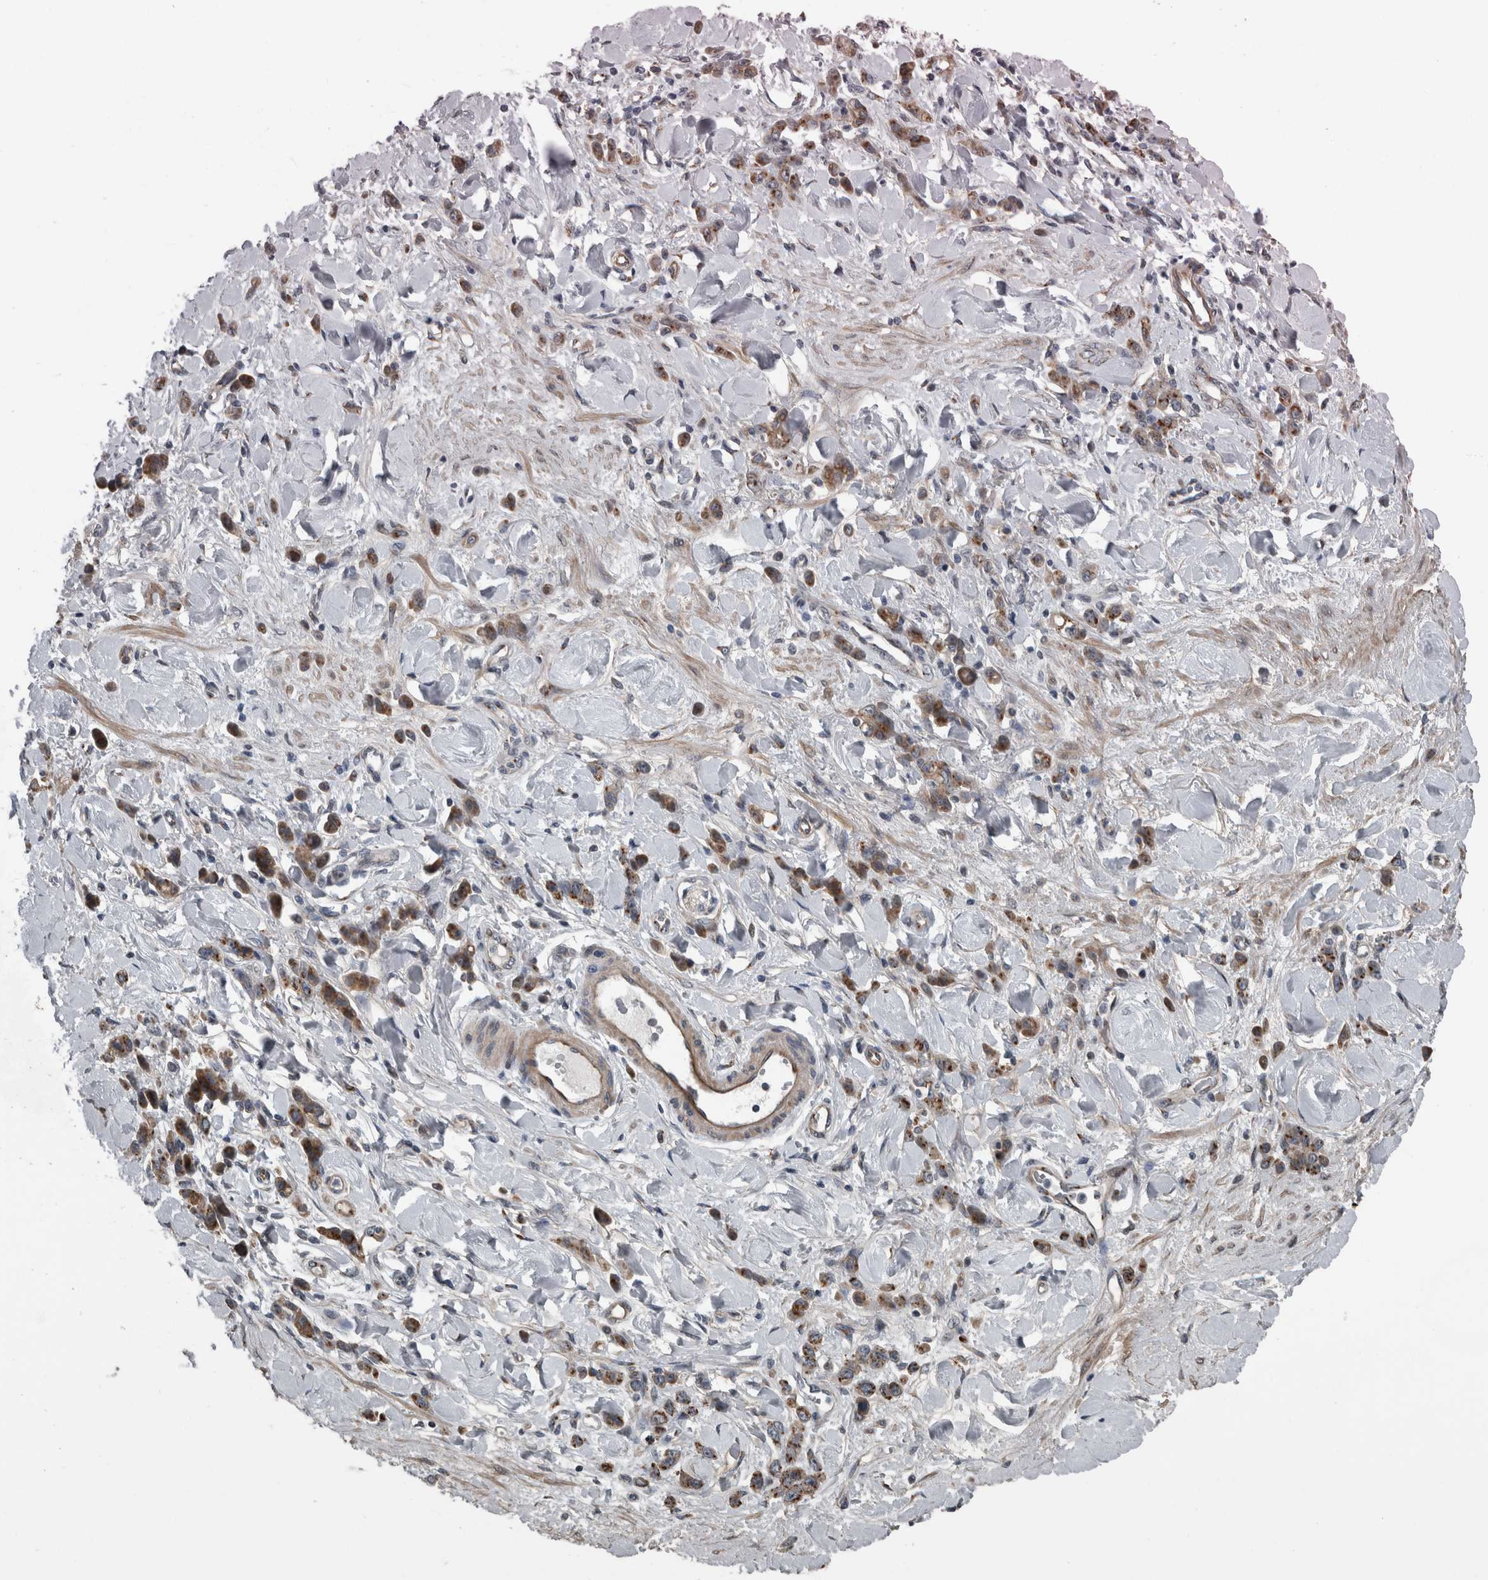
{"staining": {"intensity": "strong", "quantity": "25%-75%", "location": "cytoplasmic/membranous"}, "tissue": "stomach cancer", "cell_type": "Tumor cells", "image_type": "cancer", "snomed": [{"axis": "morphology", "description": "Normal tissue, NOS"}, {"axis": "morphology", "description": "Adenocarcinoma, NOS"}, {"axis": "topography", "description": "Stomach"}], "caption": "A histopathology image showing strong cytoplasmic/membranous expression in about 25%-75% of tumor cells in adenocarcinoma (stomach), as visualized by brown immunohistochemical staining.", "gene": "ZNF345", "patient": {"sex": "male", "age": 82}}